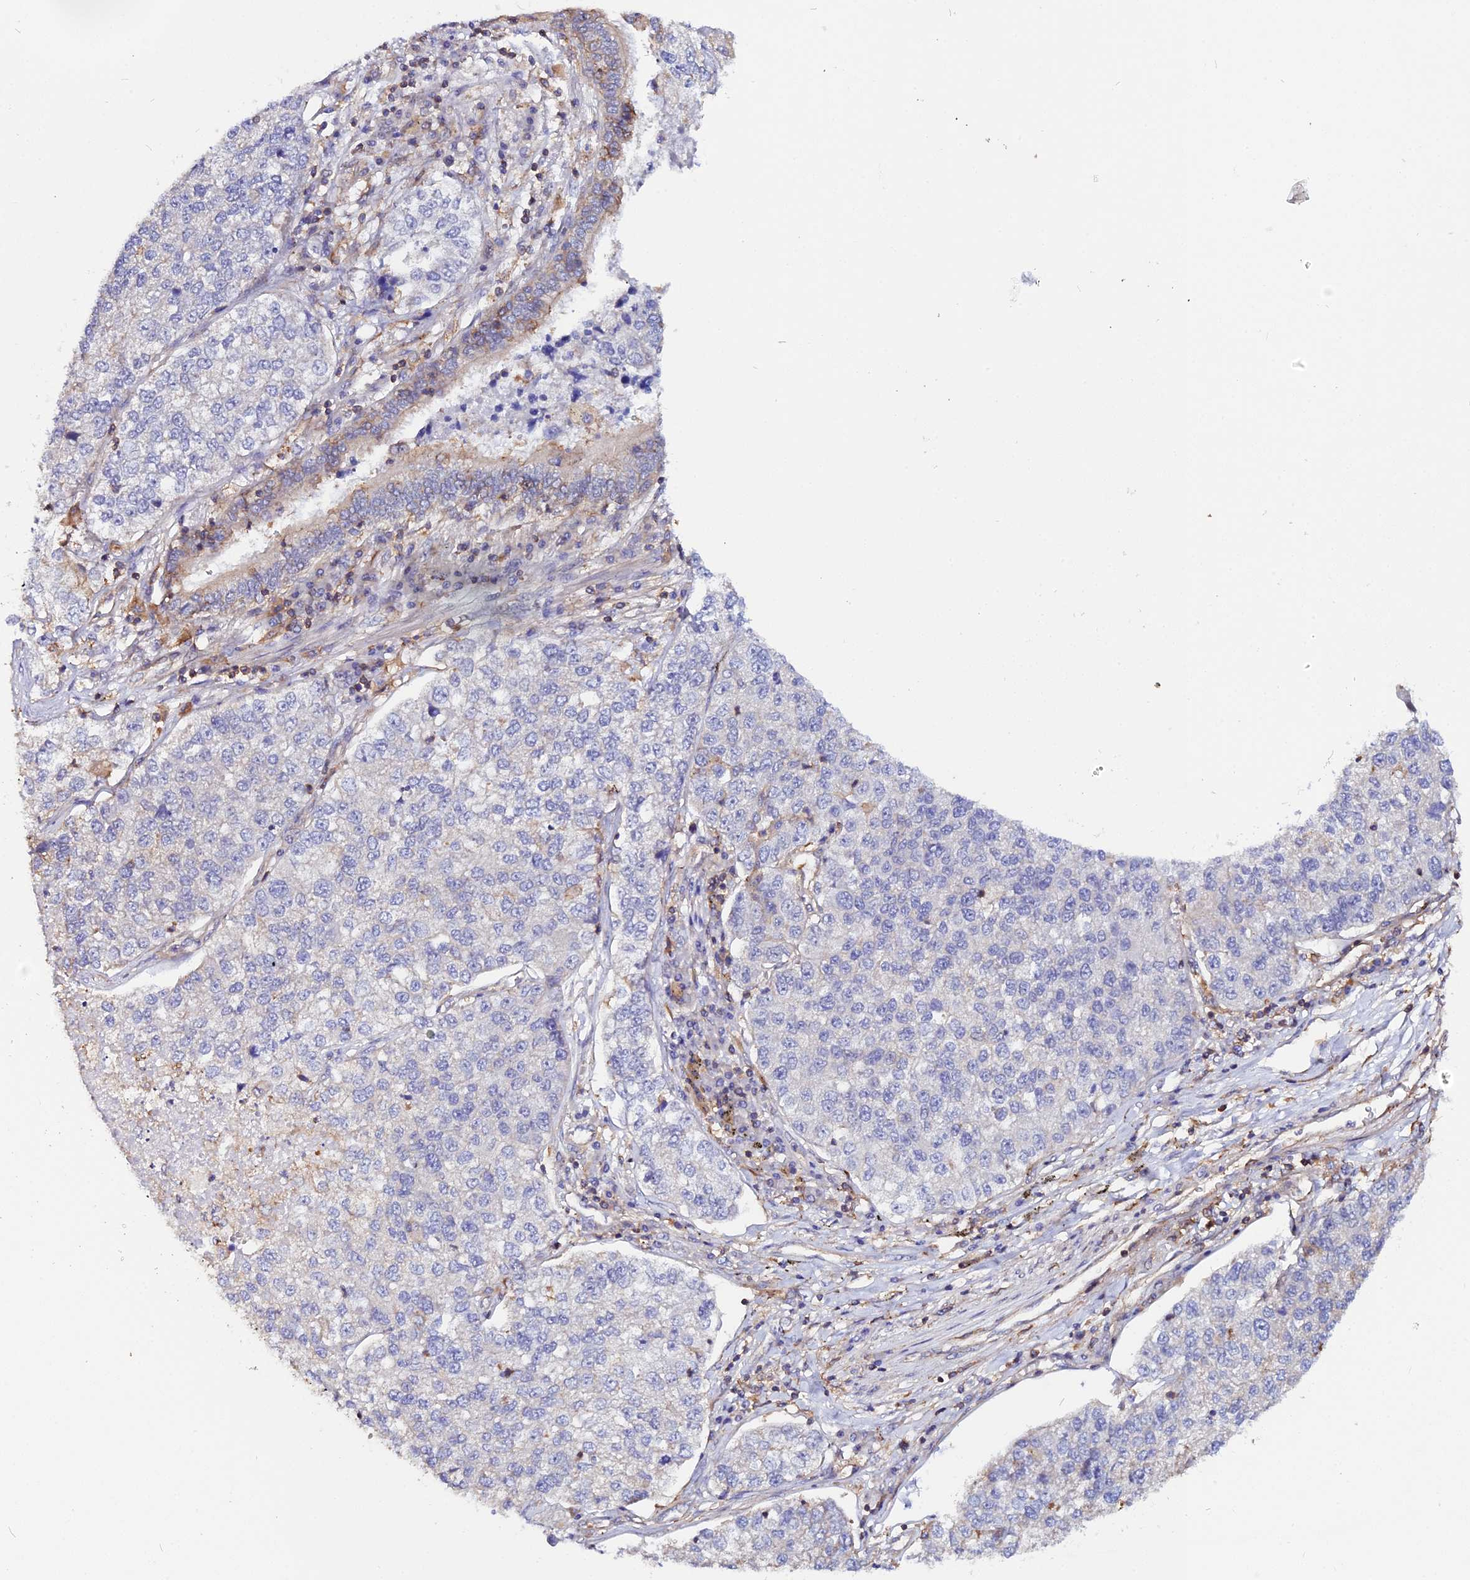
{"staining": {"intensity": "negative", "quantity": "none", "location": "none"}, "tissue": "lung cancer", "cell_type": "Tumor cells", "image_type": "cancer", "snomed": [{"axis": "morphology", "description": "Adenocarcinoma, NOS"}, {"axis": "topography", "description": "Lung"}], "caption": "Lung adenocarcinoma was stained to show a protein in brown. There is no significant staining in tumor cells.", "gene": "USP17L15", "patient": {"sex": "male", "age": 49}}